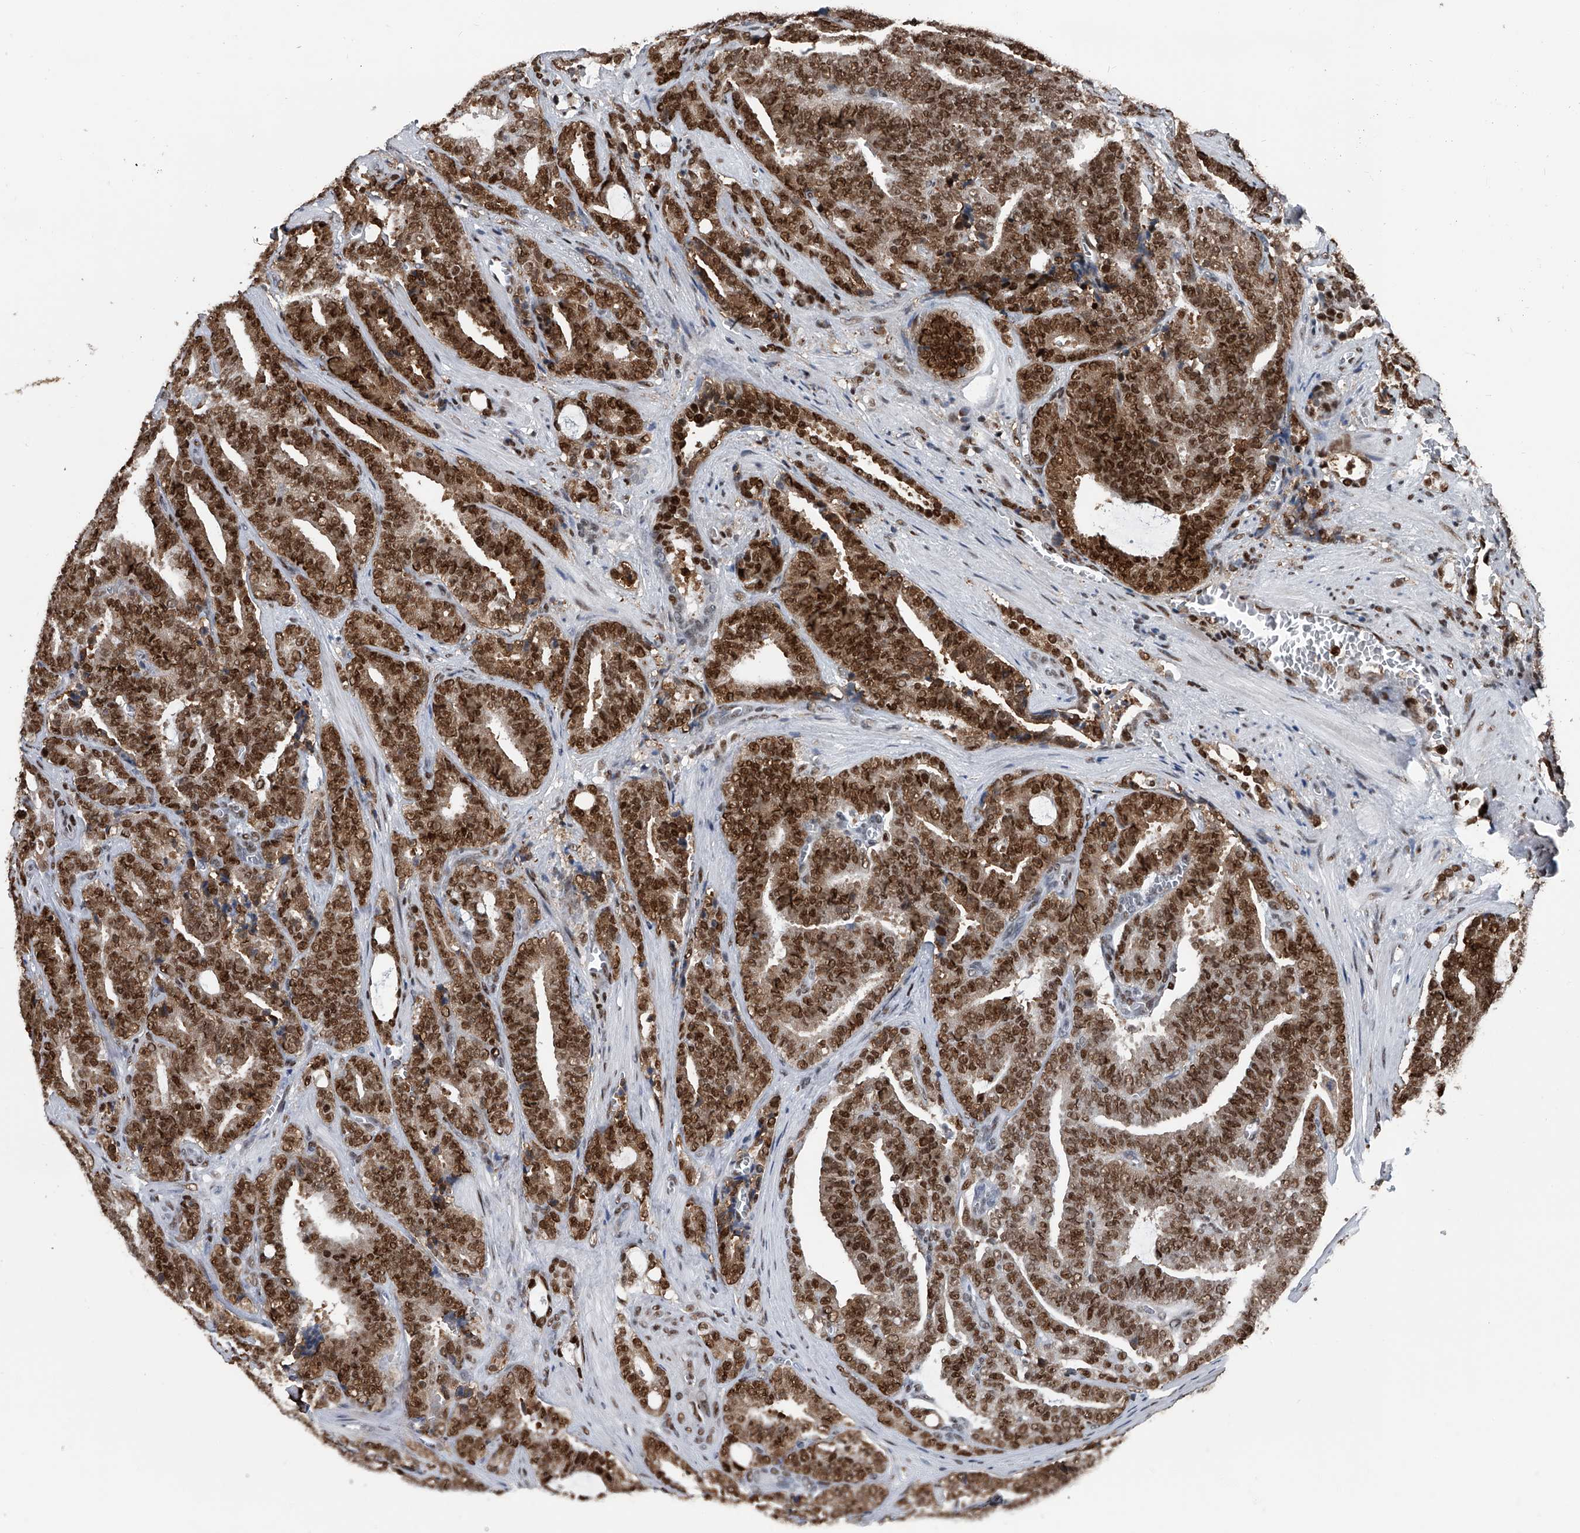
{"staining": {"intensity": "strong", "quantity": ">75%", "location": "cytoplasmic/membranous,nuclear"}, "tissue": "prostate cancer", "cell_type": "Tumor cells", "image_type": "cancer", "snomed": [{"axis": "morphology", "description": "Adenocarcinoma, High grade"}, {"axis": "topography", "description": "Prostate and seminal vesicle, NOS"}], "caption": "Brown immunohistochemical staining in prostate cancer (high-grade adenocarcinoma) demonstrates strong cytoplasmic/membranous and nuclear positivity in about >75% of tumor cells.", "gene": "FKBP5", "patient": {"sex": "male", "age": 67}}